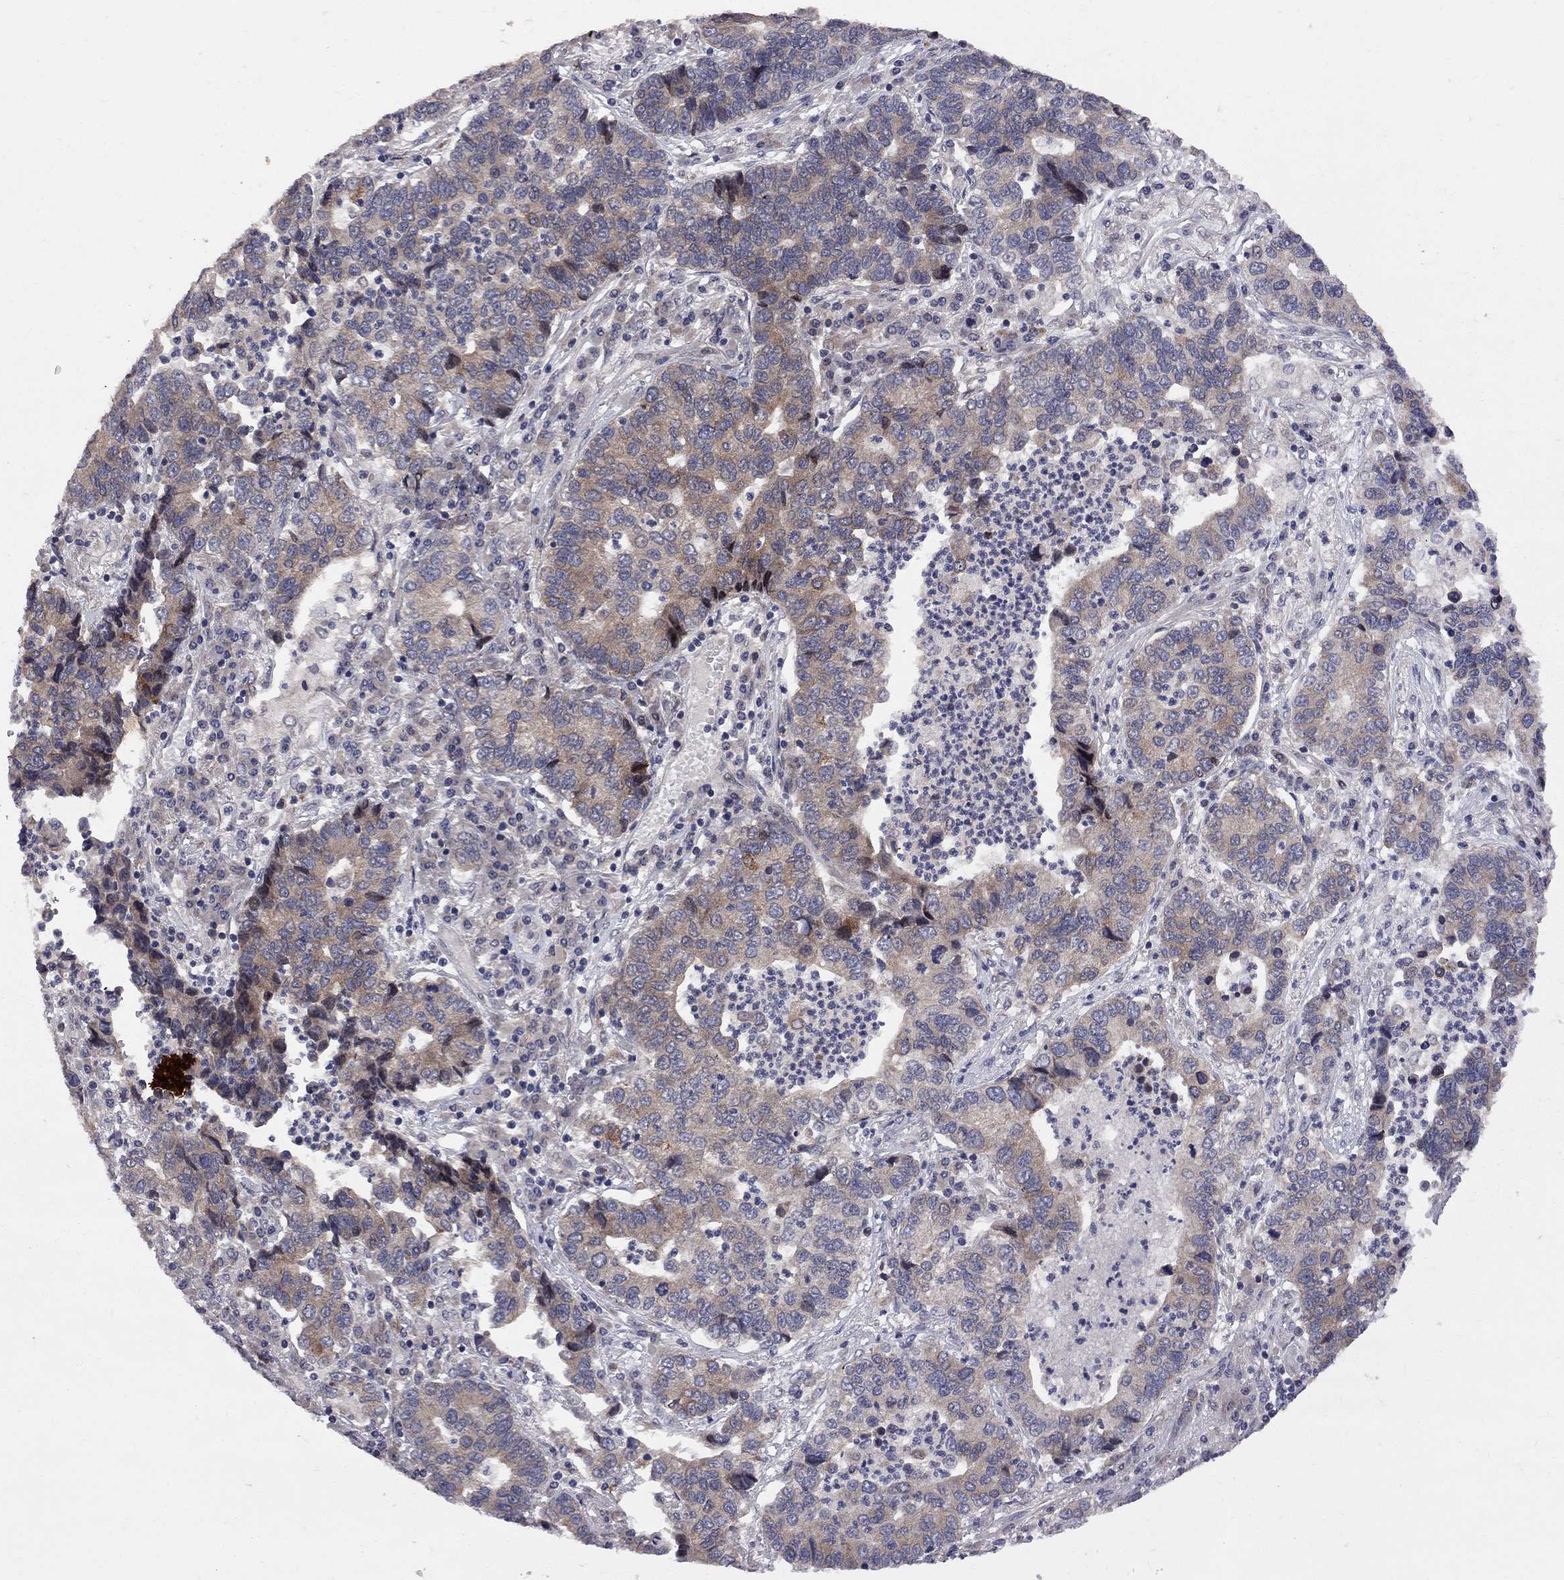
{"staining": {"intensity": "moderate", "quantity": ">75%", "location": "cytoplasmic/membranous"}, "tissue": "lung cancer", "cell_type": "Tumor cells", "image_type": "cancer", "snomed": [{"axis": "morphology", "description": "Adenocarcinoma, NOS"}, {"axis": "topography", "description": "Lung"}], "caption": "IHC (DAB (3,3'-diaminobenzidine)) staining of lung cancer (adenocarcinoma) displays moderate cytoplasmic/membranous protein positivity in approximately >75% of tumor cells.", "gene": "CNOT11", "patient": {"sex": "female", "age": 57}}